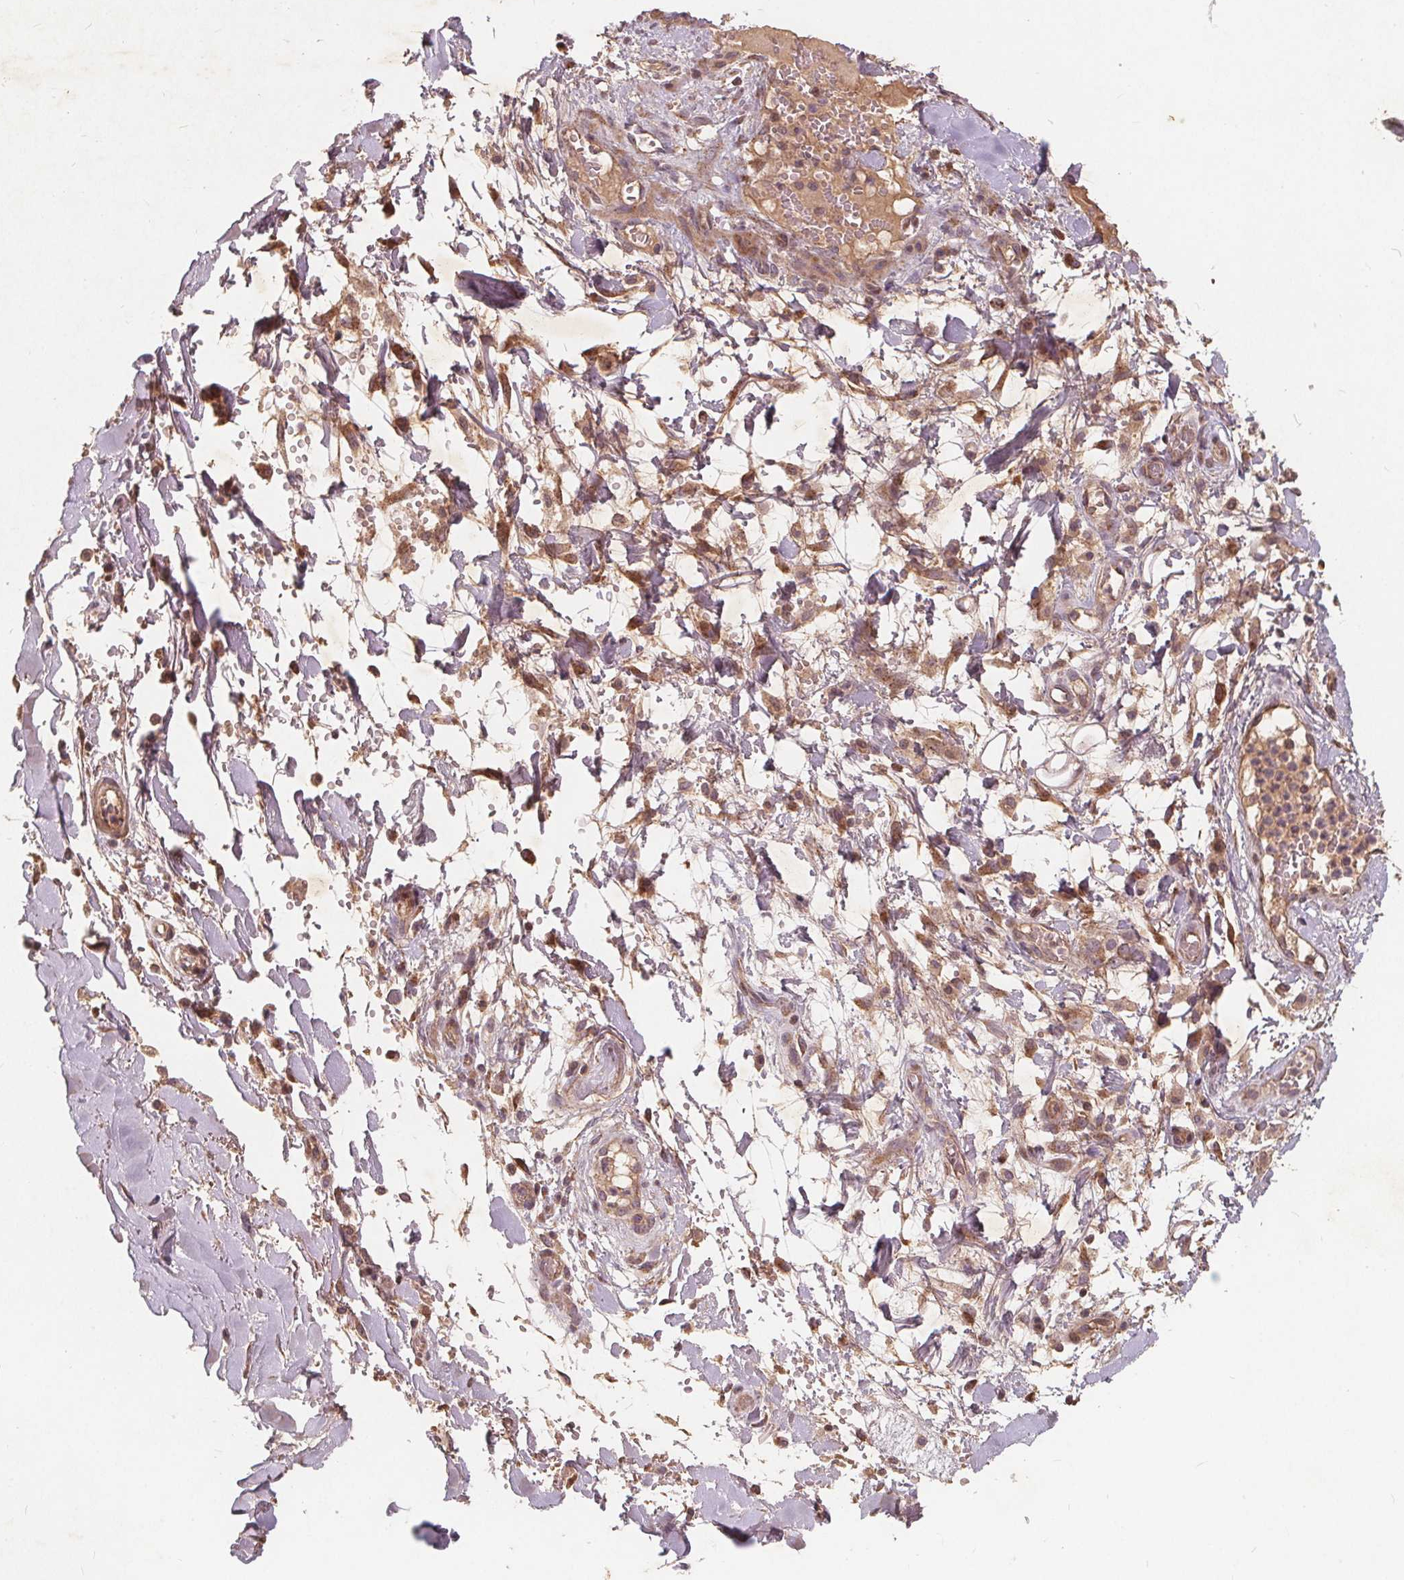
{"staining": {"intensity": "weak", "quantity": "25%-75%", "location": "cytoplasmic/membranous"}, "tissue": "adipose tissue", "cell_type": "Adipocytes", "image_type": "normal", "snomed": [{"axis": "morphology", "description": "Normal tissue, NOS"}, {"axis": "topography", "description": "Cartilage tissue"}, {"axis": "topography", "description": "Nasopharynx"}, {"axis": "topography", "description": "Thyroid gland"}], "caption": "Weak cytoplasmic/membranous protein expression is present in approximately 25%-75% of adipocytes in adipose tissue.", "gene": "CSNK1G2", "patient": {"sex": "male", "age": 63}}